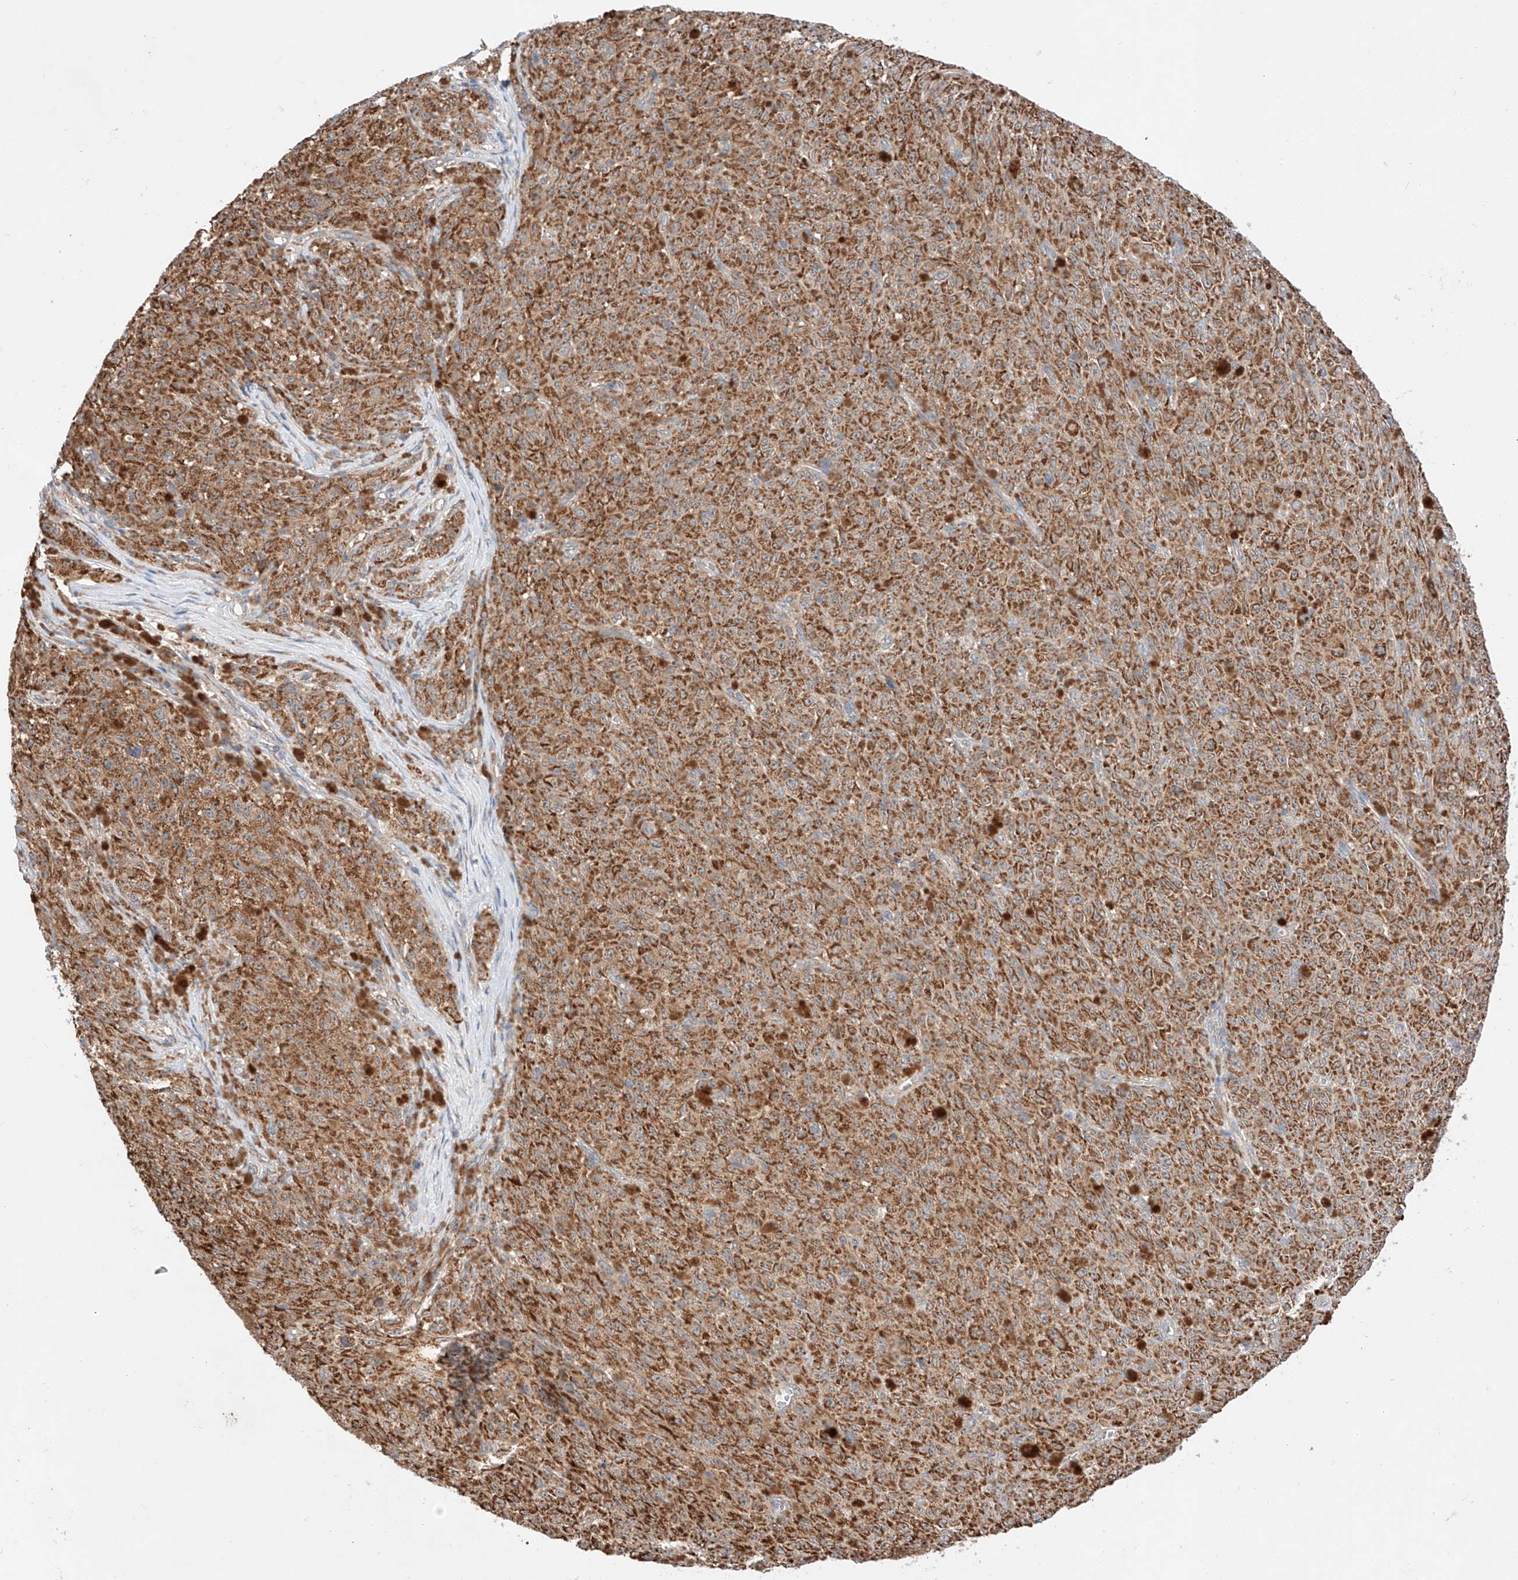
{"staining": {"intensity": "moderate", "quantity": ">75%", "location": "cytoplasmic/membranous"}, "tissue": "melanoma", "cell_type": "Tumor cells", "image_type": "cancer", "snomed": [{"axis": "morphology", "description": "Malignant melanoma, NOS"}, {"axis": "topography", "description": "Skin"}], "caption": "The immunohistochemical stain highlights moderate cytoplasmic/membranous staining in tumor cells of malignant melanoma tissue. The protein of interest is stained brown, and the nuclei are stained in blue (DAB (3,3'-diaminobenzidine) IHC with brightfield microscopy, high magnification).", "gene": "KTI12", "patient": {"sex": "female", "age": 82}}